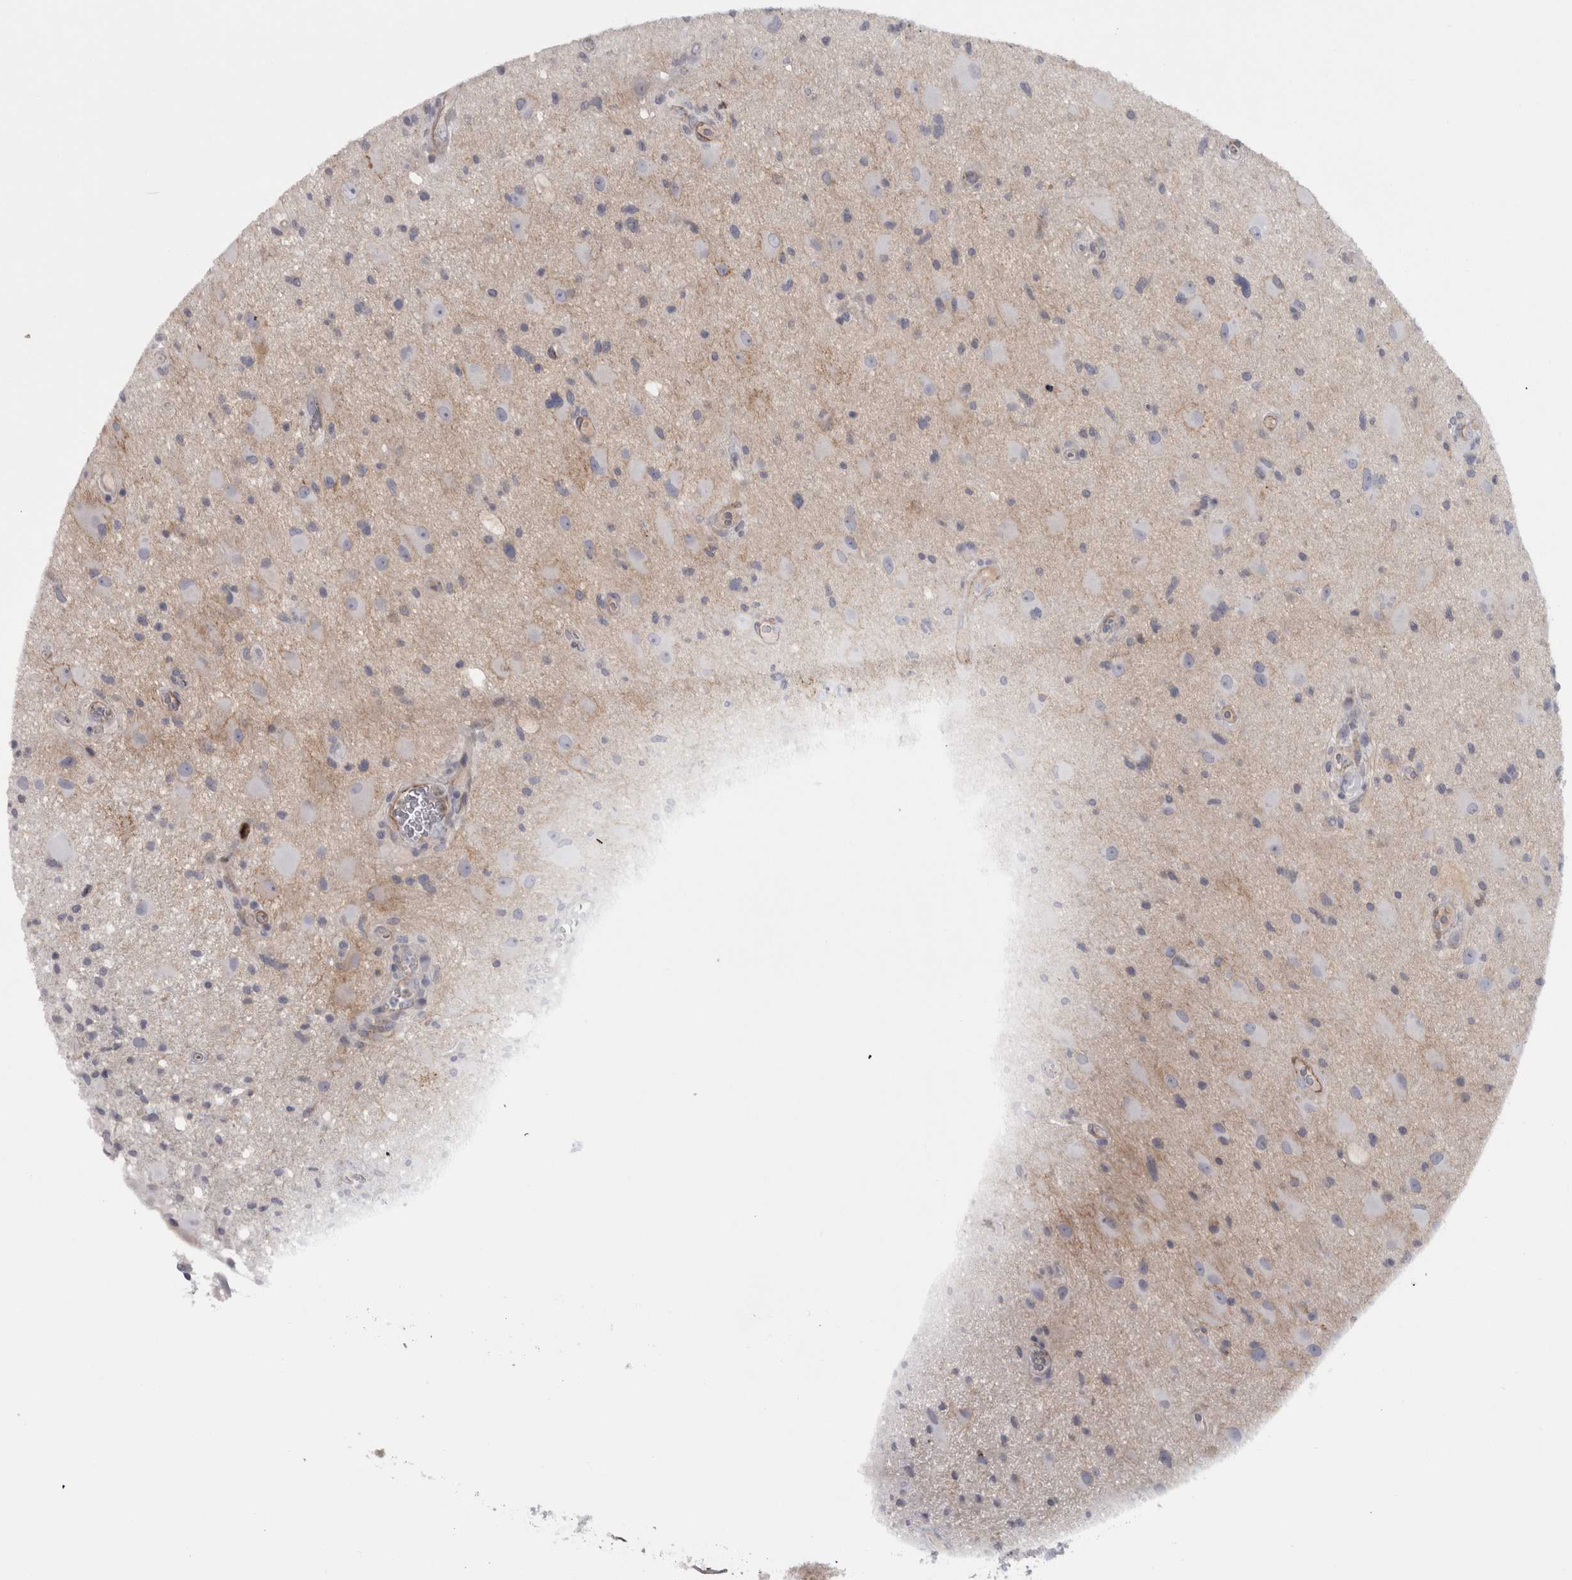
{"staining": {"intensity": "negative", "quantity": "none", "location": "none"}, "tissue": "glioma", "cell_type": "Tumor cells", "image_type": "cancer", "snomed": [{"axis": "morphology", "description": "Glioma, malignant, High grade"}, {"axis": "topography", "description": "Brain"}], "caption": "Immunohistochemistry of human high-grade glioma (malignant) displays no expression in tumor cells.", "gene": "PPP1R12B", "patient": {"sex": "male", "age": 33}}